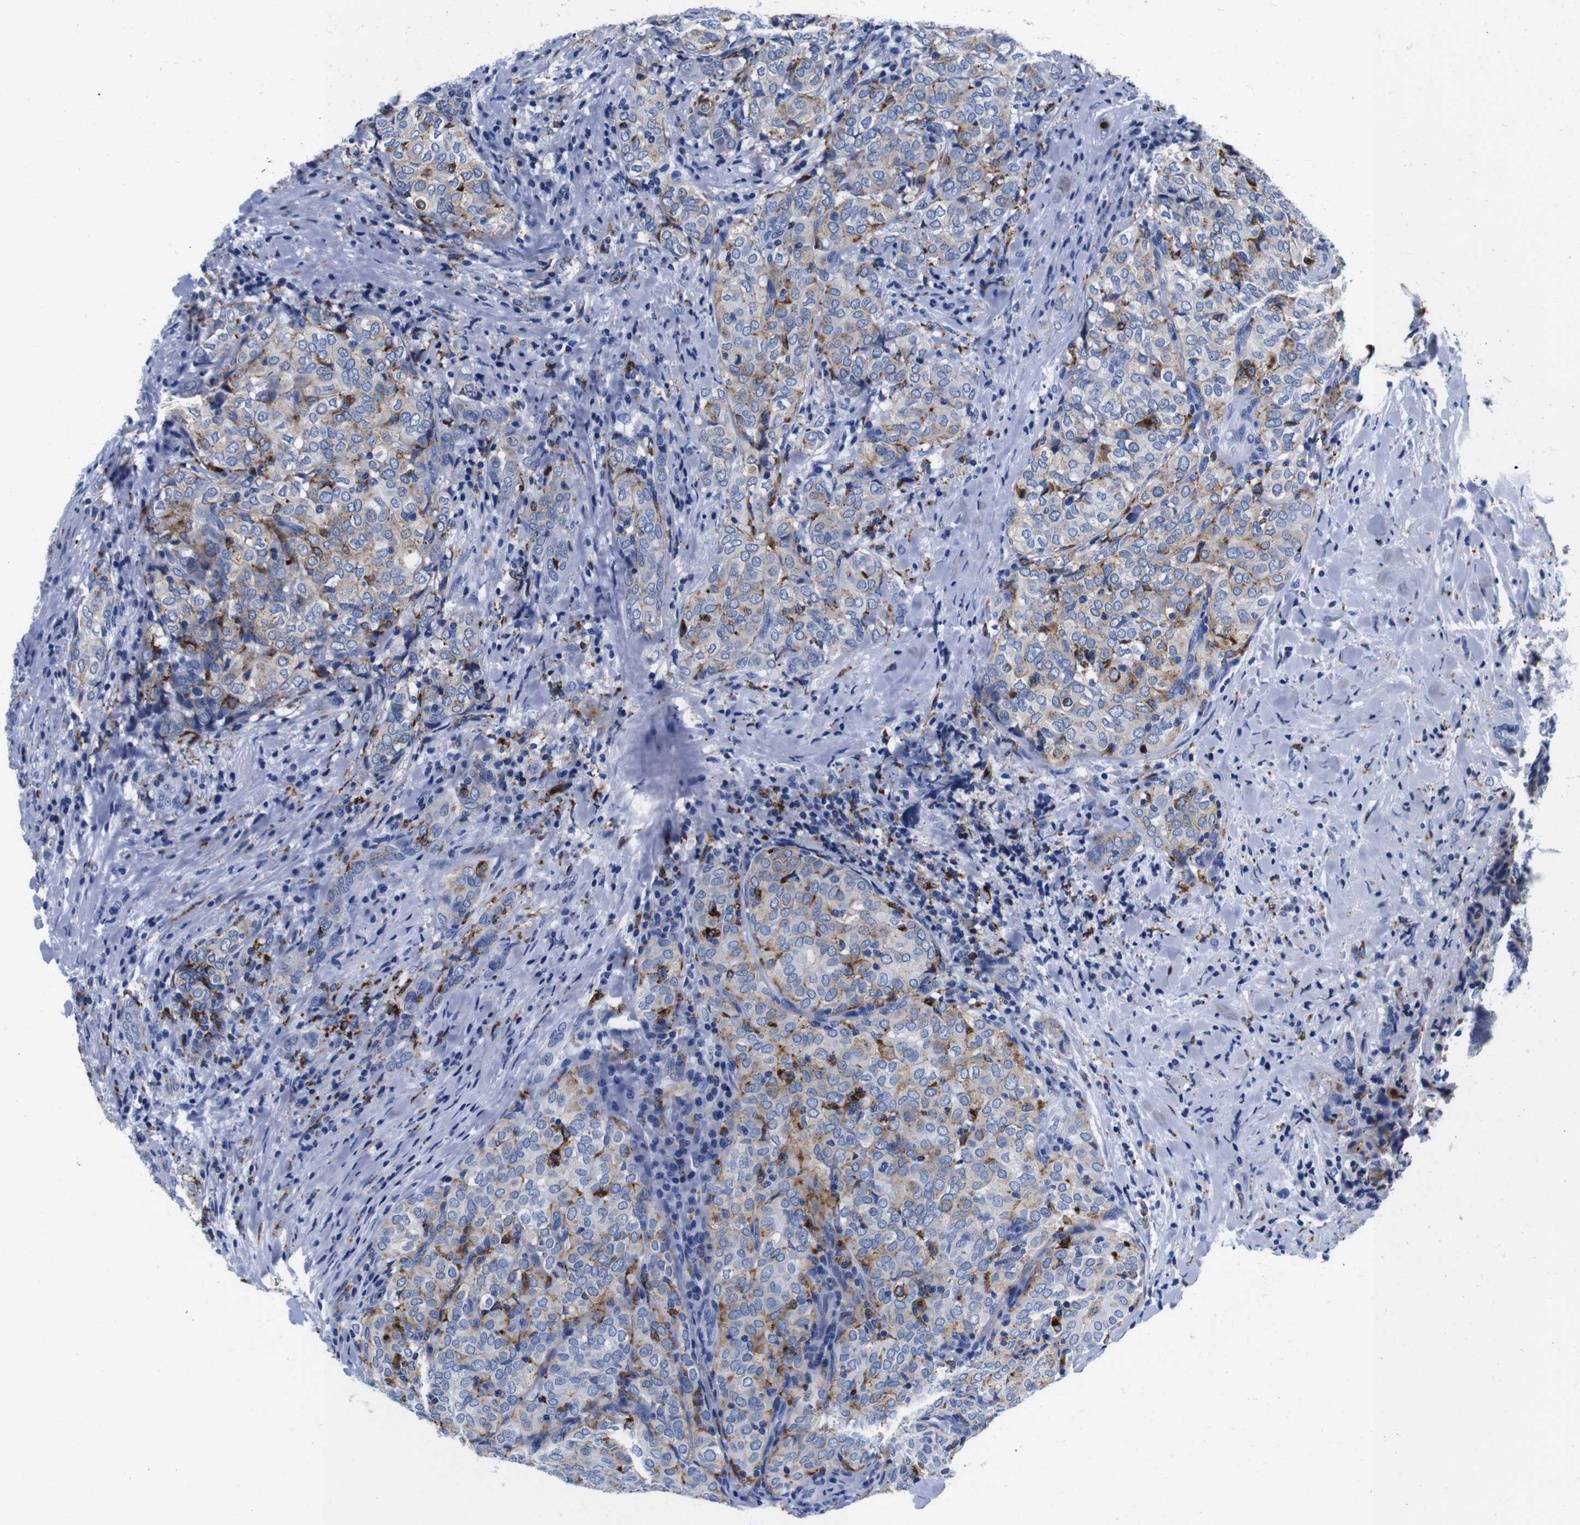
{"staining": {"intensity": "moderate", "quantity": "<25%", "location": "cytoplasmic/membranous"}, "tissue": "thyroid cancer", "cell_type": "Tumor cells", "image_type": "cancer", "snomed": [{"axis": "morphology", "description": "Normal tissue, NOS"}, {"axis": "morphology", "description": "Papillary adenocarcinoma, NOS"}, {"axis": "topography", "description": "Thyroid gland"}], "caption": "This is a photomicrograph of immunohistochemistry (IHC) staining of thyroid papillary adenocarcinoma, which shows moderate expression in the cytoplasmic/membranous of tumor cells.", "gene": "HLA-DMB", "patient": {"sex": "female", "age": 30}}